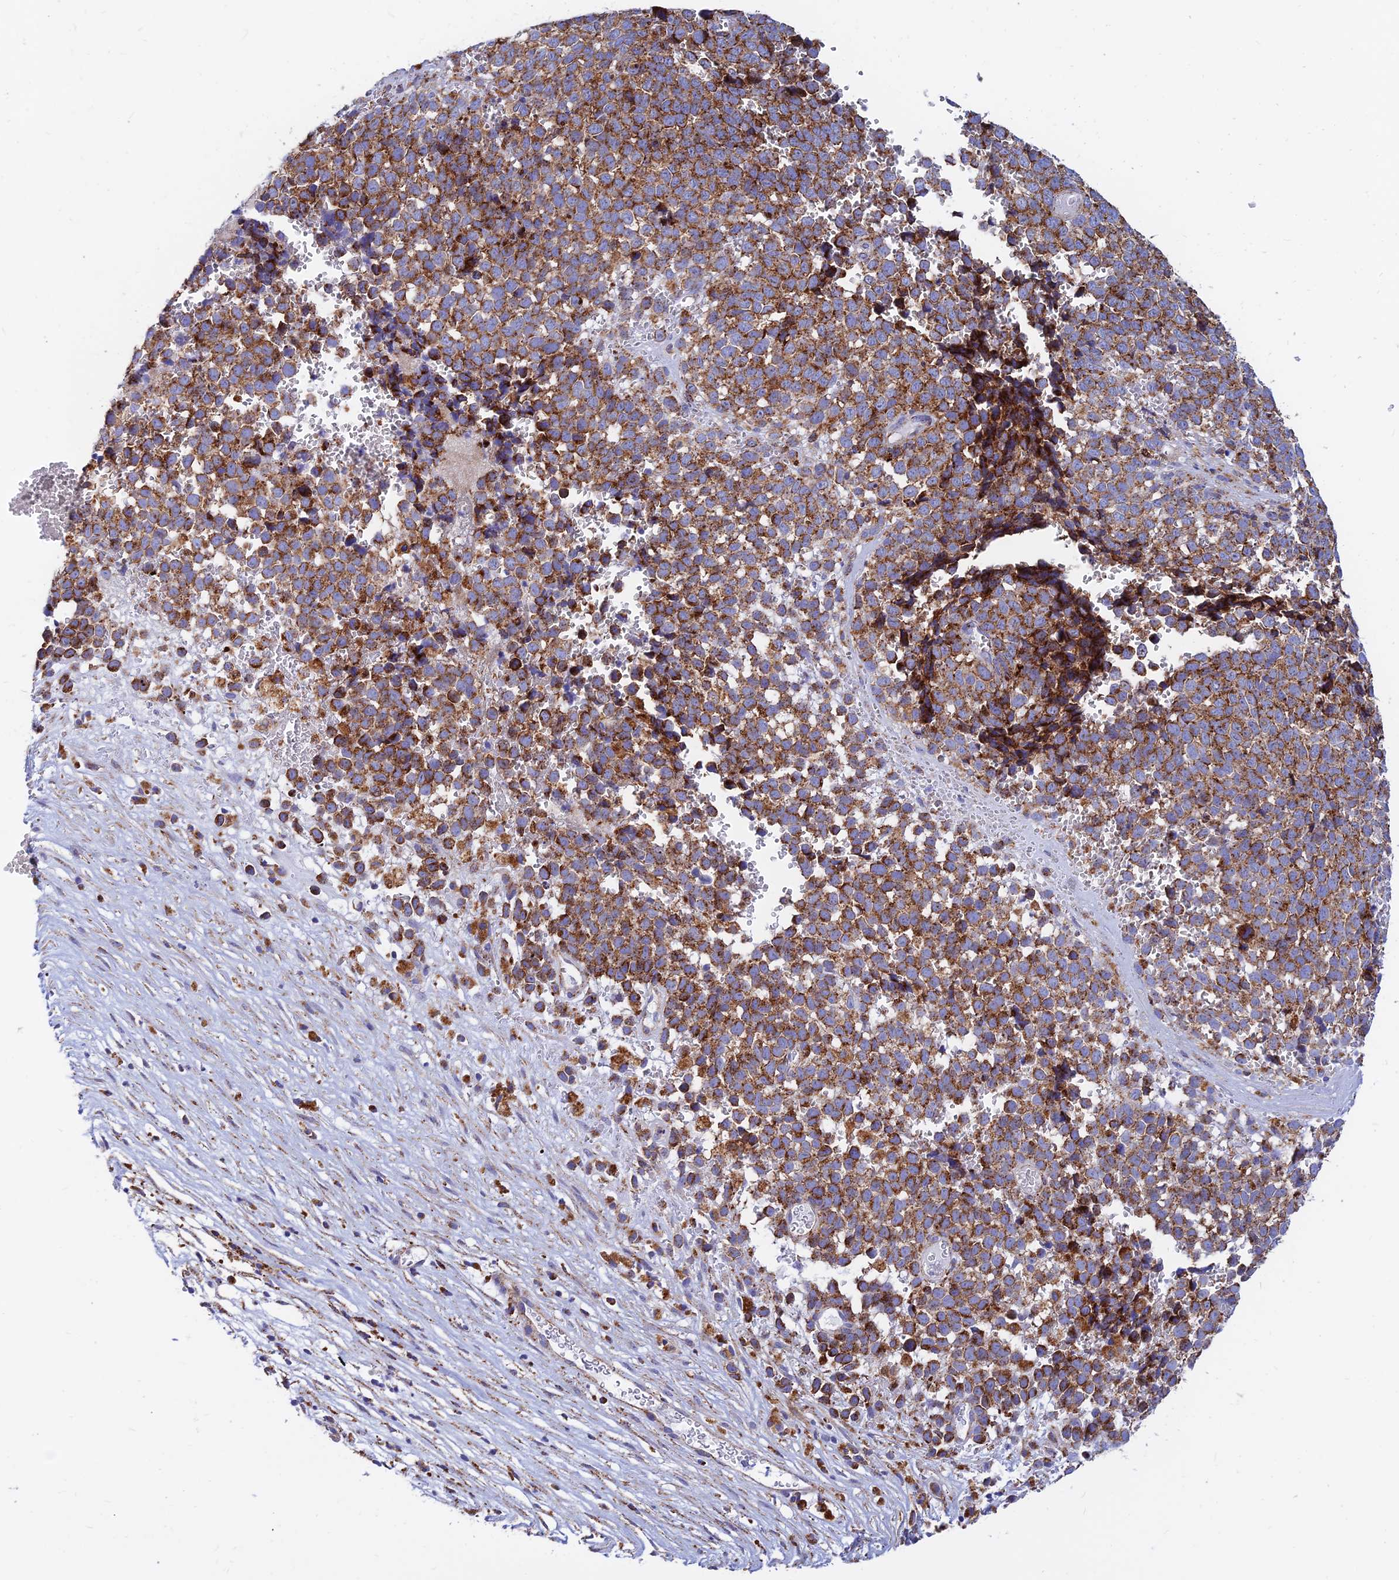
{"staining": {"intensity": "moderate", "quantity": ">75%", "location": "cytoplasmic/membranous"}, "tissue": "melanoma", "cell_type": "Tumor cells", "image_type": "cancer", "snomed": [{"axis": "morphology", "description": "Malignant melanoma, NOS"}, {"axis": "topography", "description": "Nose, NOS"}], "caption": "This photomicrograph displays melanoma stained with immunohistochemistry (IHC) to label a protein in brown. The cytoplasmic/membranous of tumor cells show moderate positivity for the protein. Nuclei are counter-stained blue.", "gene": "SPNS1", "patient": {"sex": "female", "age": 48}}